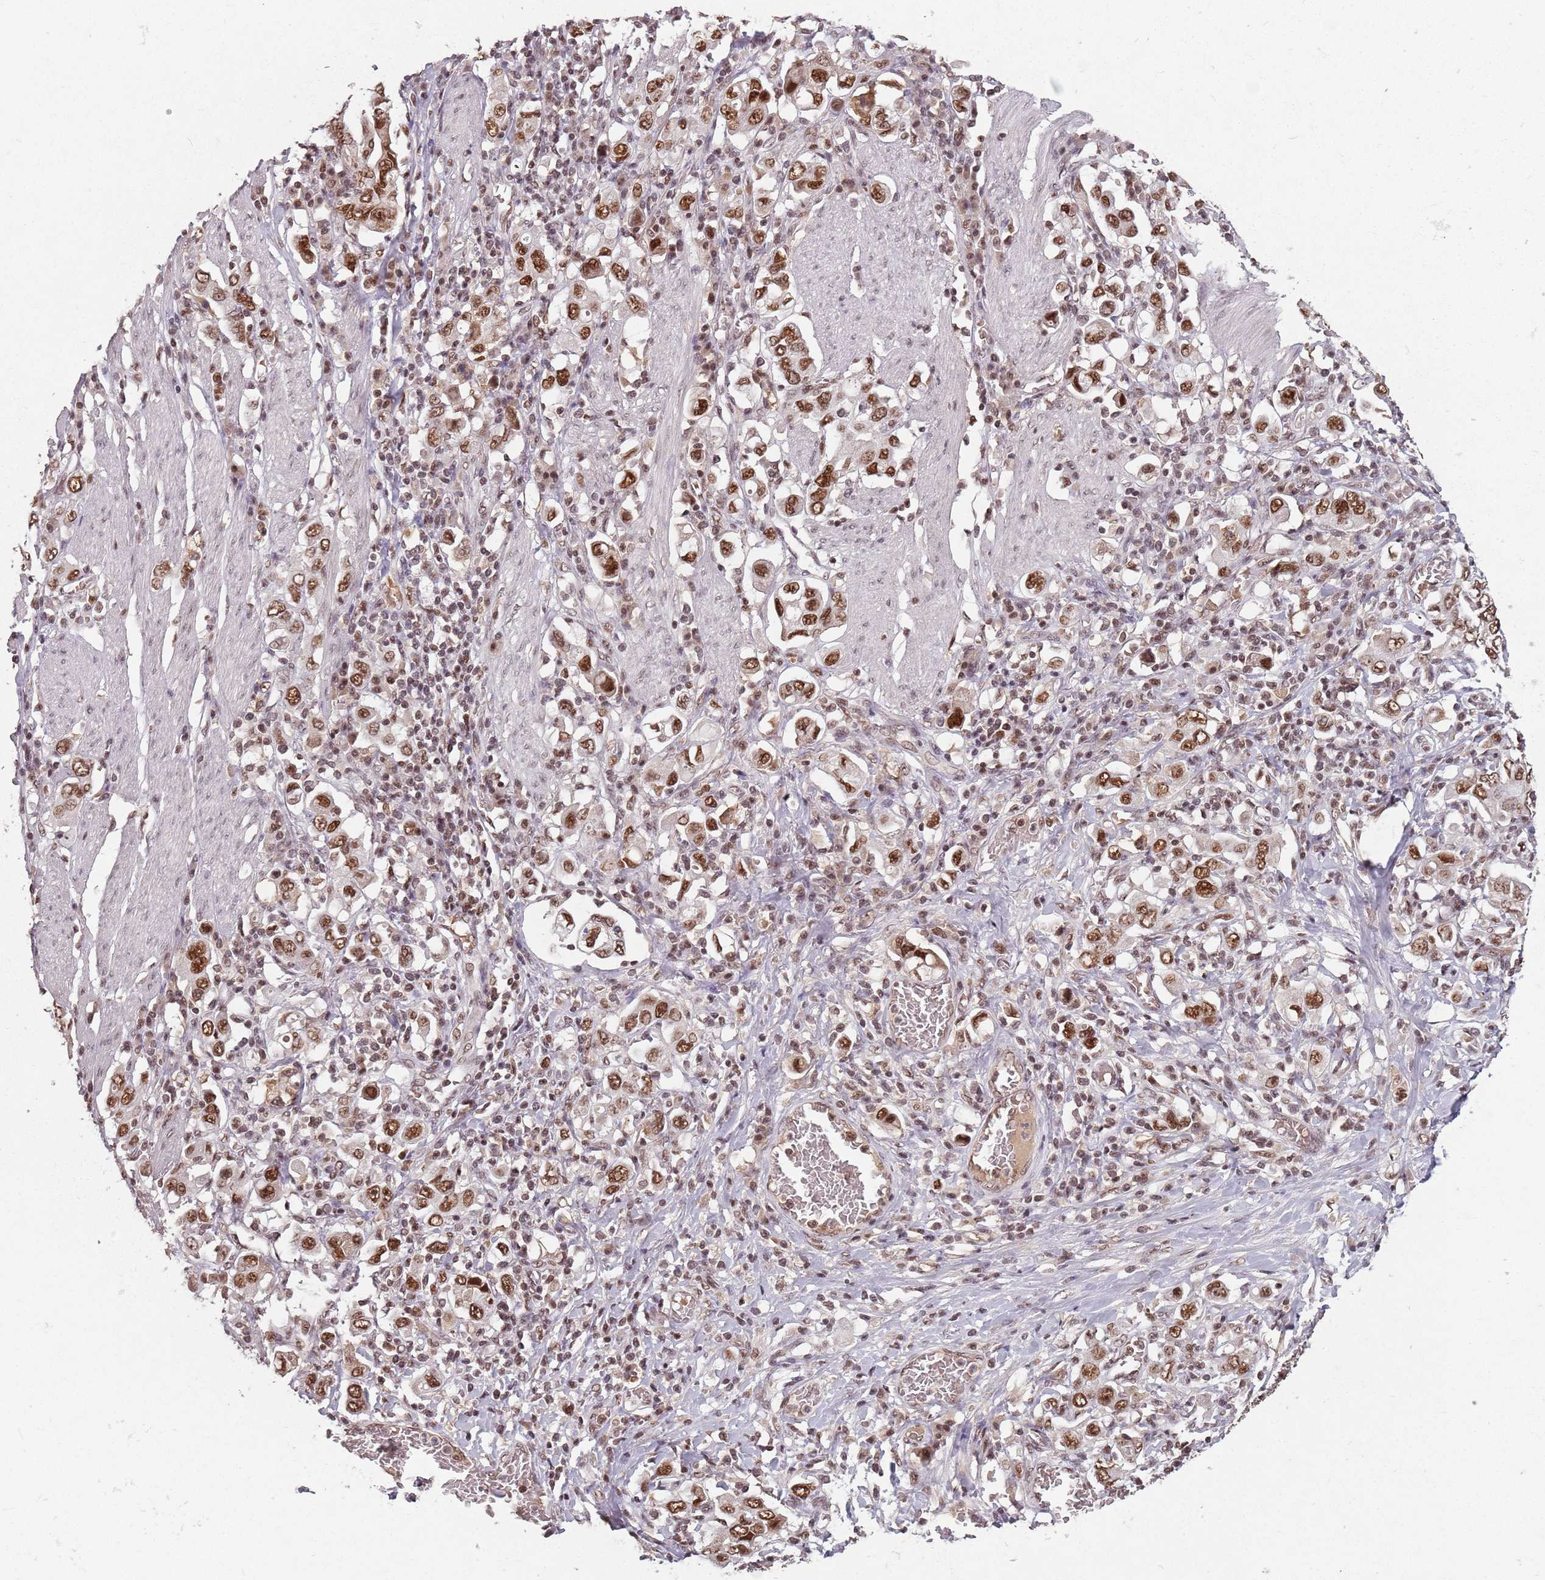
{"staining": {"intensity": "moderate", "quantity": ">75%", "location": "nuclear"}, "tissue": "stomach cancer", "cell_type": "Tumor cells", "image_type": "cancer", "snomed": [{"axis": "morphology", "description": "Adenocarcinoma, NOS"}, {"axis": "topography", "description": "Stomach, upper"}], "caption": "Human stomach cancer (adenocarcinoma) stained for a protein (brown) displays moderate nuclear positive expression in about >75% of tumor cells.", "gene": "NCBP1", "patient": {"sex": "male", "age": 62}}